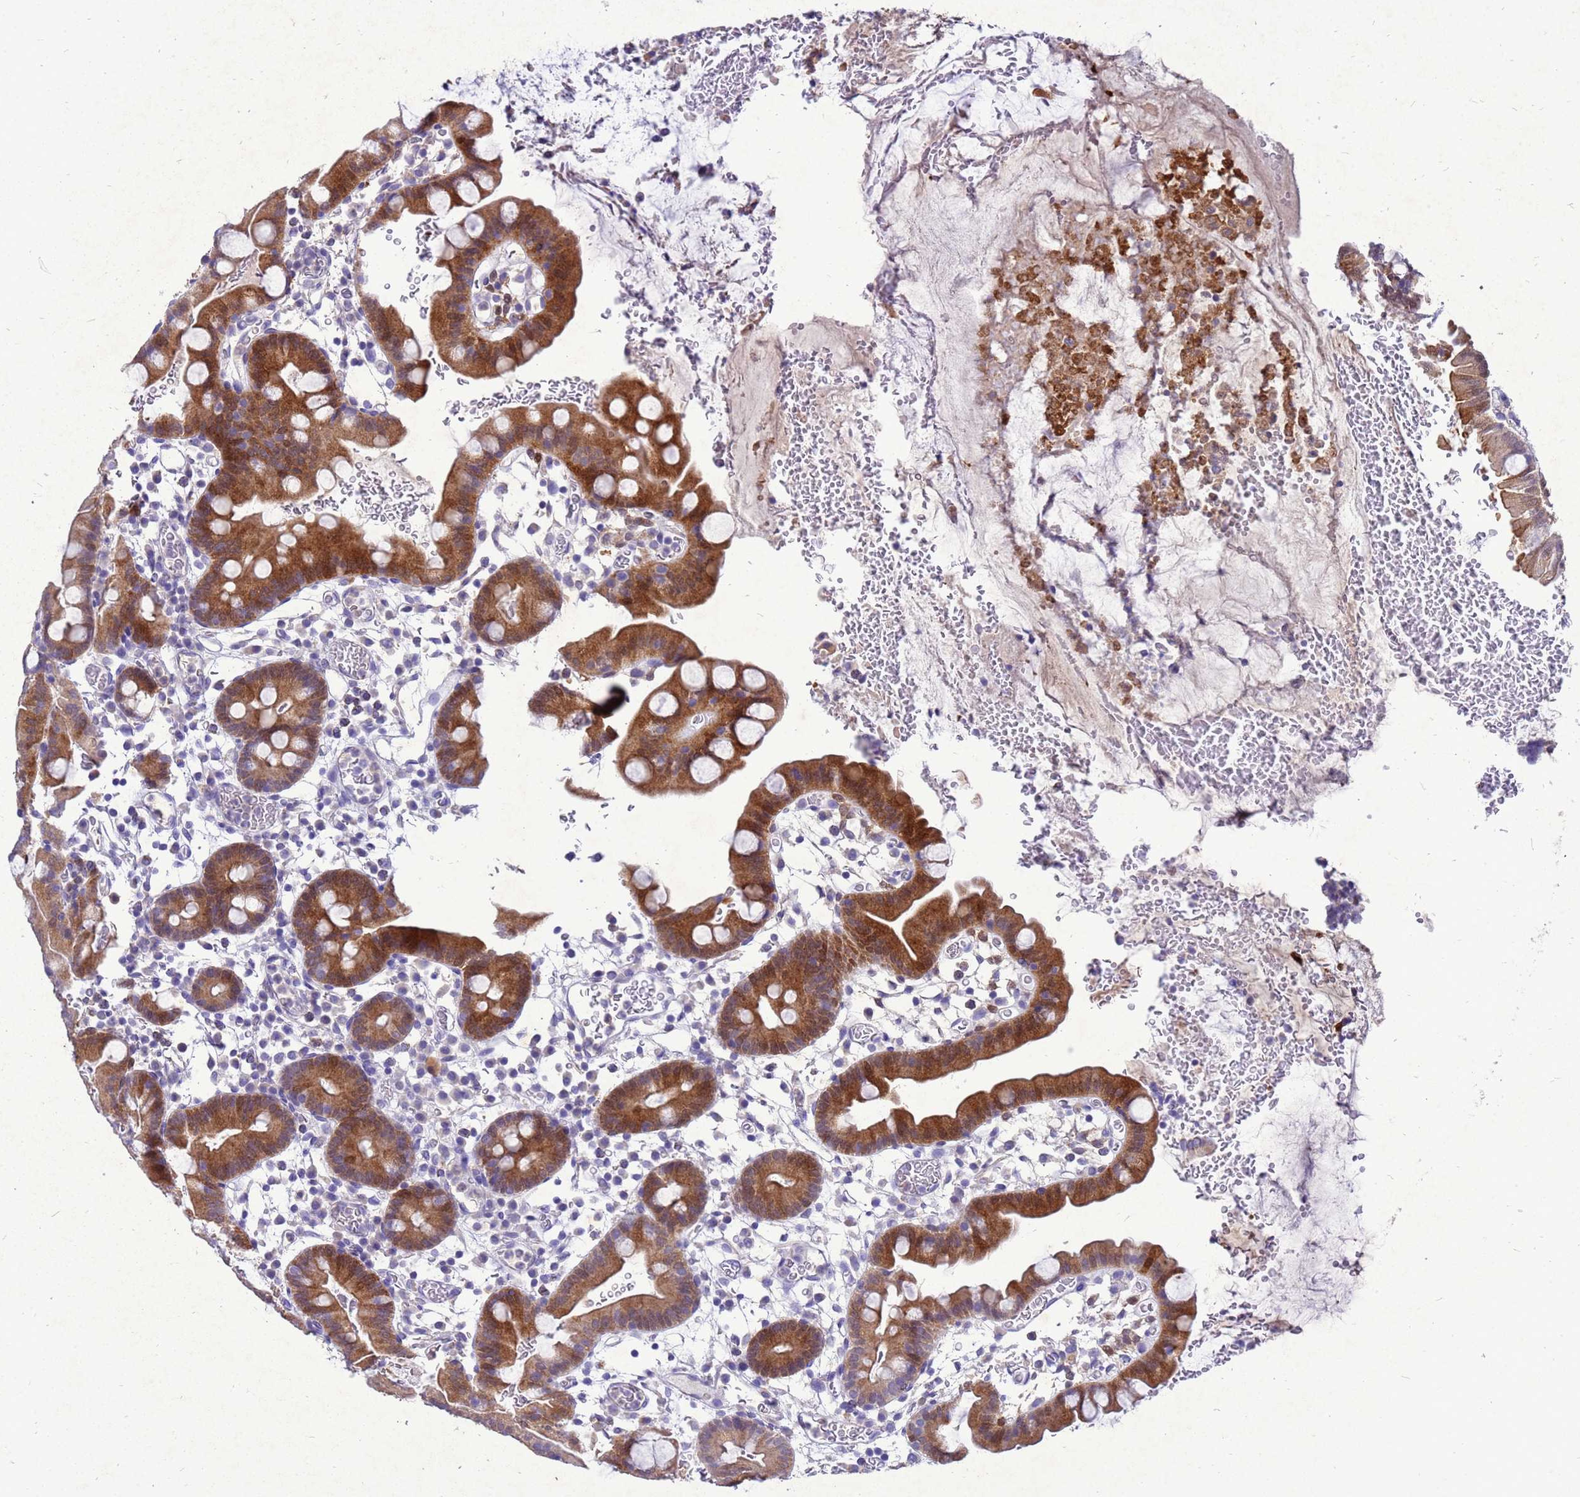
{"staining": {"intensity": "strong", "quantity": "25%-75%", "location": "cytoplasmic/membranous"}, "tissue": "small intestine", "cell_type": "Glandular cells", "image_type": "normal", "snomed": [{"axis": "morphology", "description": "Normal tissue, NOS"}, {"axis": "topography", "description": "Stomach, upper"}, {"axis": "topography", "description": "Stomach, lower"}, {"axis": "topography", "description": "Small intestine"}], "caption": "Small intestine stained with immunohistochemistry (IHC) displays strong cytoplasmic/membranous staining in about 25%-75% of glandular cells. (DAB IHC with brightfield microscopy, high magnification).", "gene": "AKR1C1", "patient": {"sex": "male", "age": 68}}